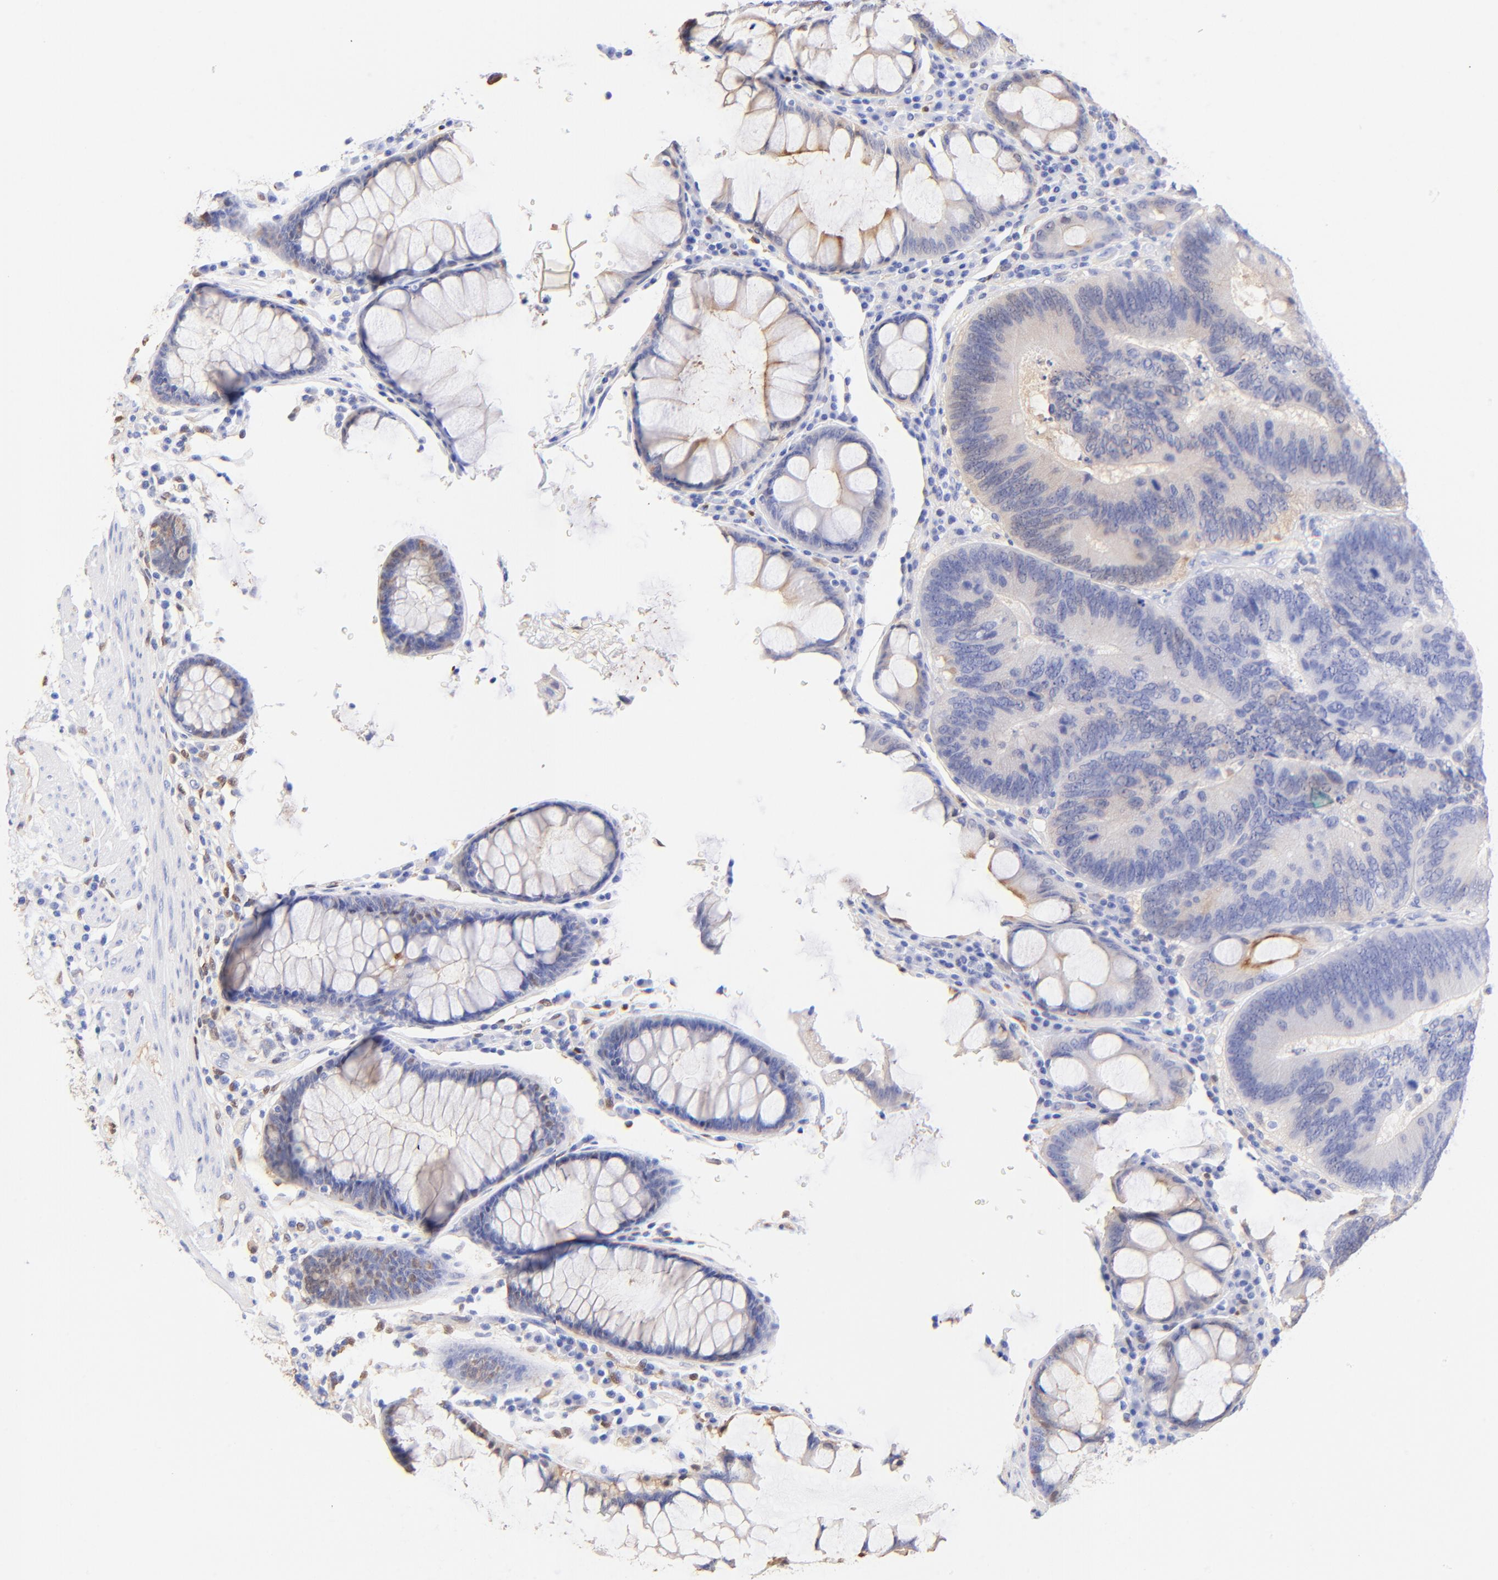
{"staining": {"intensity": "negative", "quantity": "none", "location": "none"}, "tissue": "colorectal cancer", "cell_type": "Tumor cells", "image_type": "cancer", "snomed": [{"axis": "morphology", "description": "Normal tissue, NOS"}, {"axis": "morphology", "description": "Adenocarcinoma, NOS"}, {"axis": "topography", "description": "Colon"}], "caption": "A micrograph of human colorectal adenocarcinoma is negative for staining in tumor cells. The staining was performed using DAB to visualize the protein expression in brown, while the nuclei were stained in blue with hematoxylin (Magnification: 20x).", "gene": "ALDH1A1", "patient": {"sex": "female", "age": 78}}